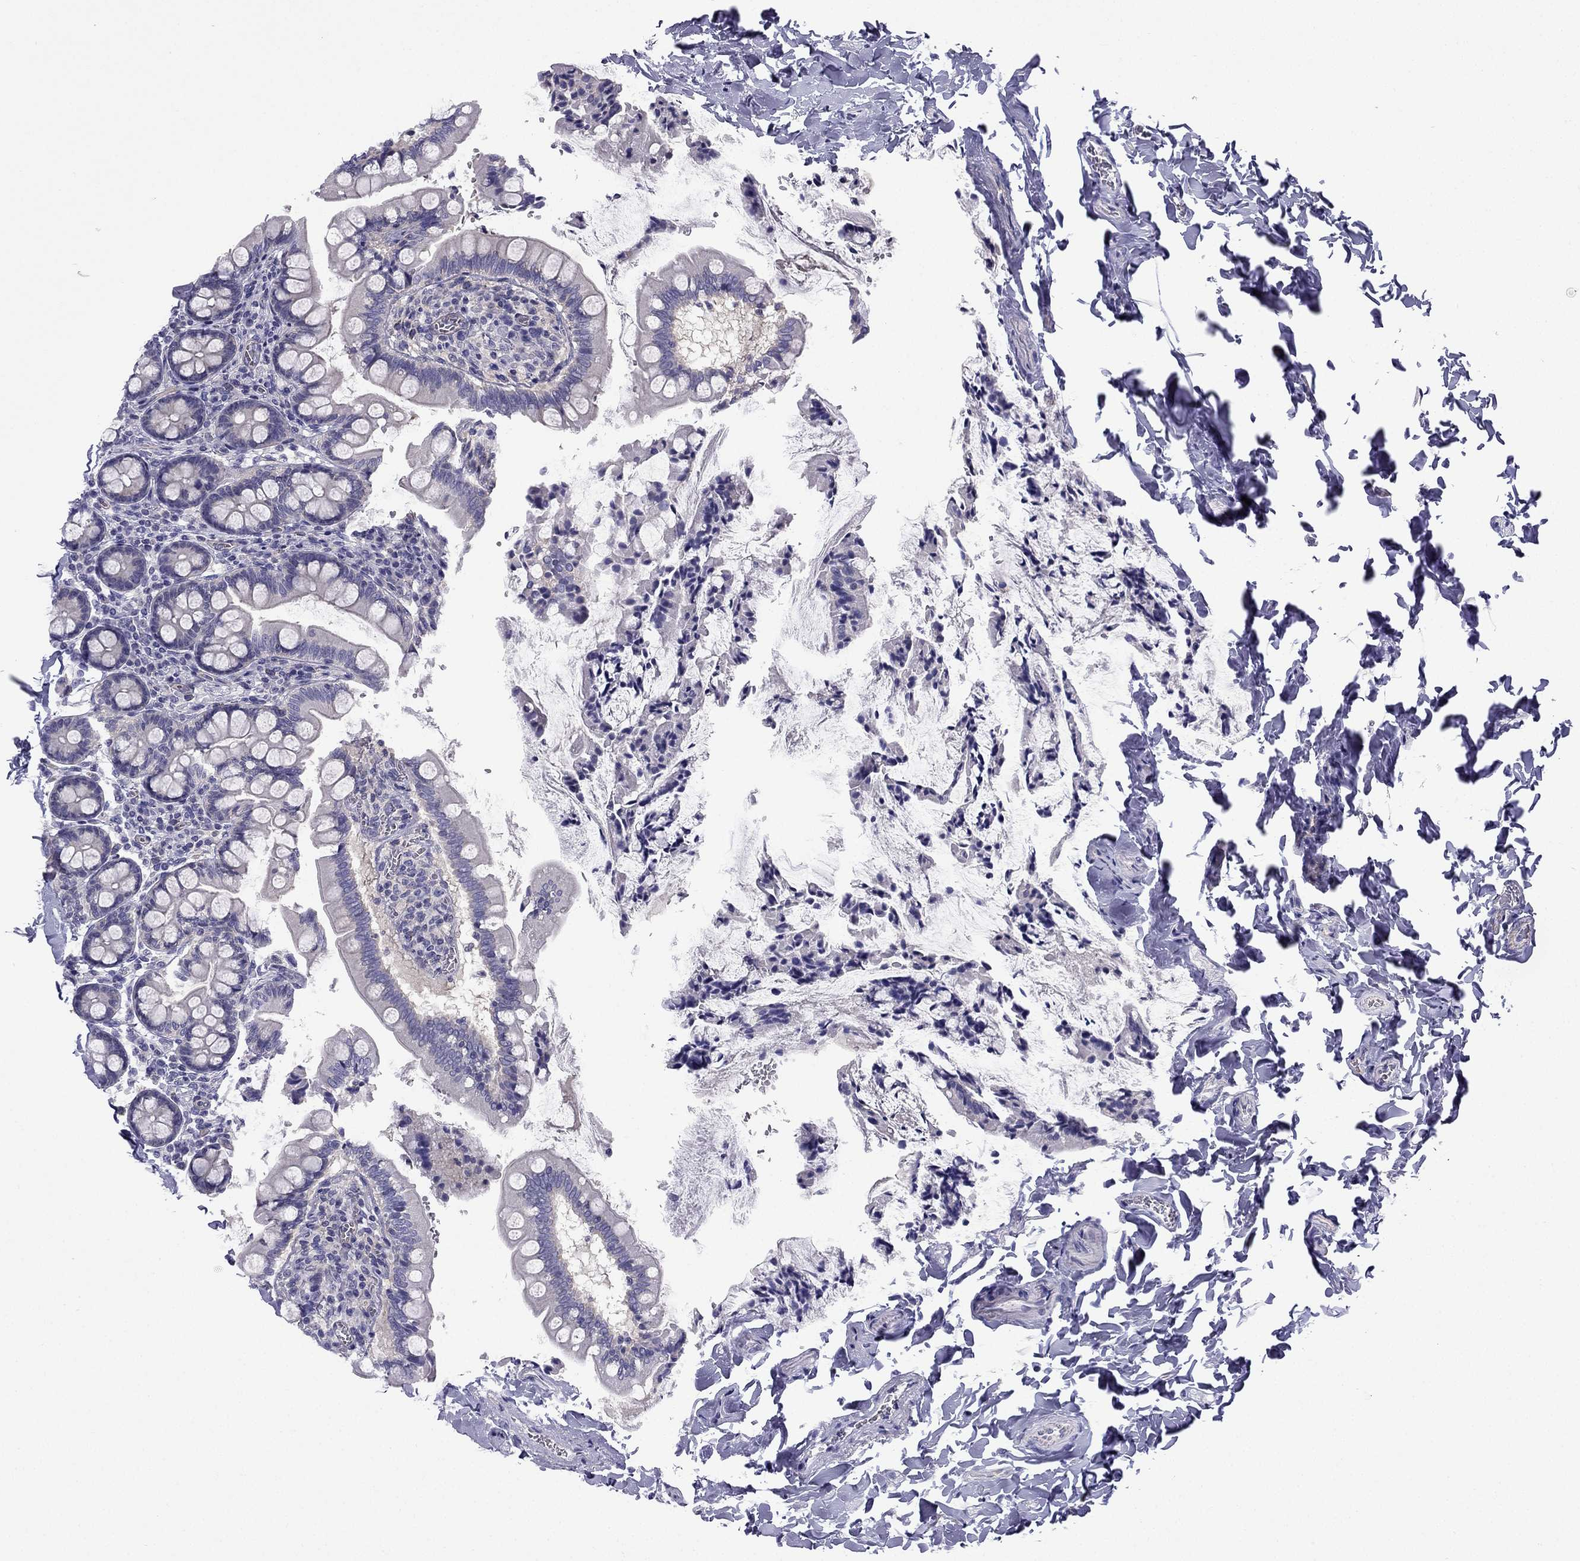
{"staining": {"intensity": "negative", "quantity": "none", "location": "none"}, "tissue": "small intestine", "cell_type": "Glandular cells", "image_type": "normal", "snomed": [{"axis": "morphology", "description": "Normal tissue, NOS"}, {"axis": "topography", "description": "Small intestine"}], "caption": "This micrograph is of unremarkable small intestine stained with immunohistochemistry (IHC) to label a protein in brown with the nuclei are counter-stained blue. There is no staining in glandular cells.", "gene": "GJA8", "patient": {"sex": "female", "age": 56}}